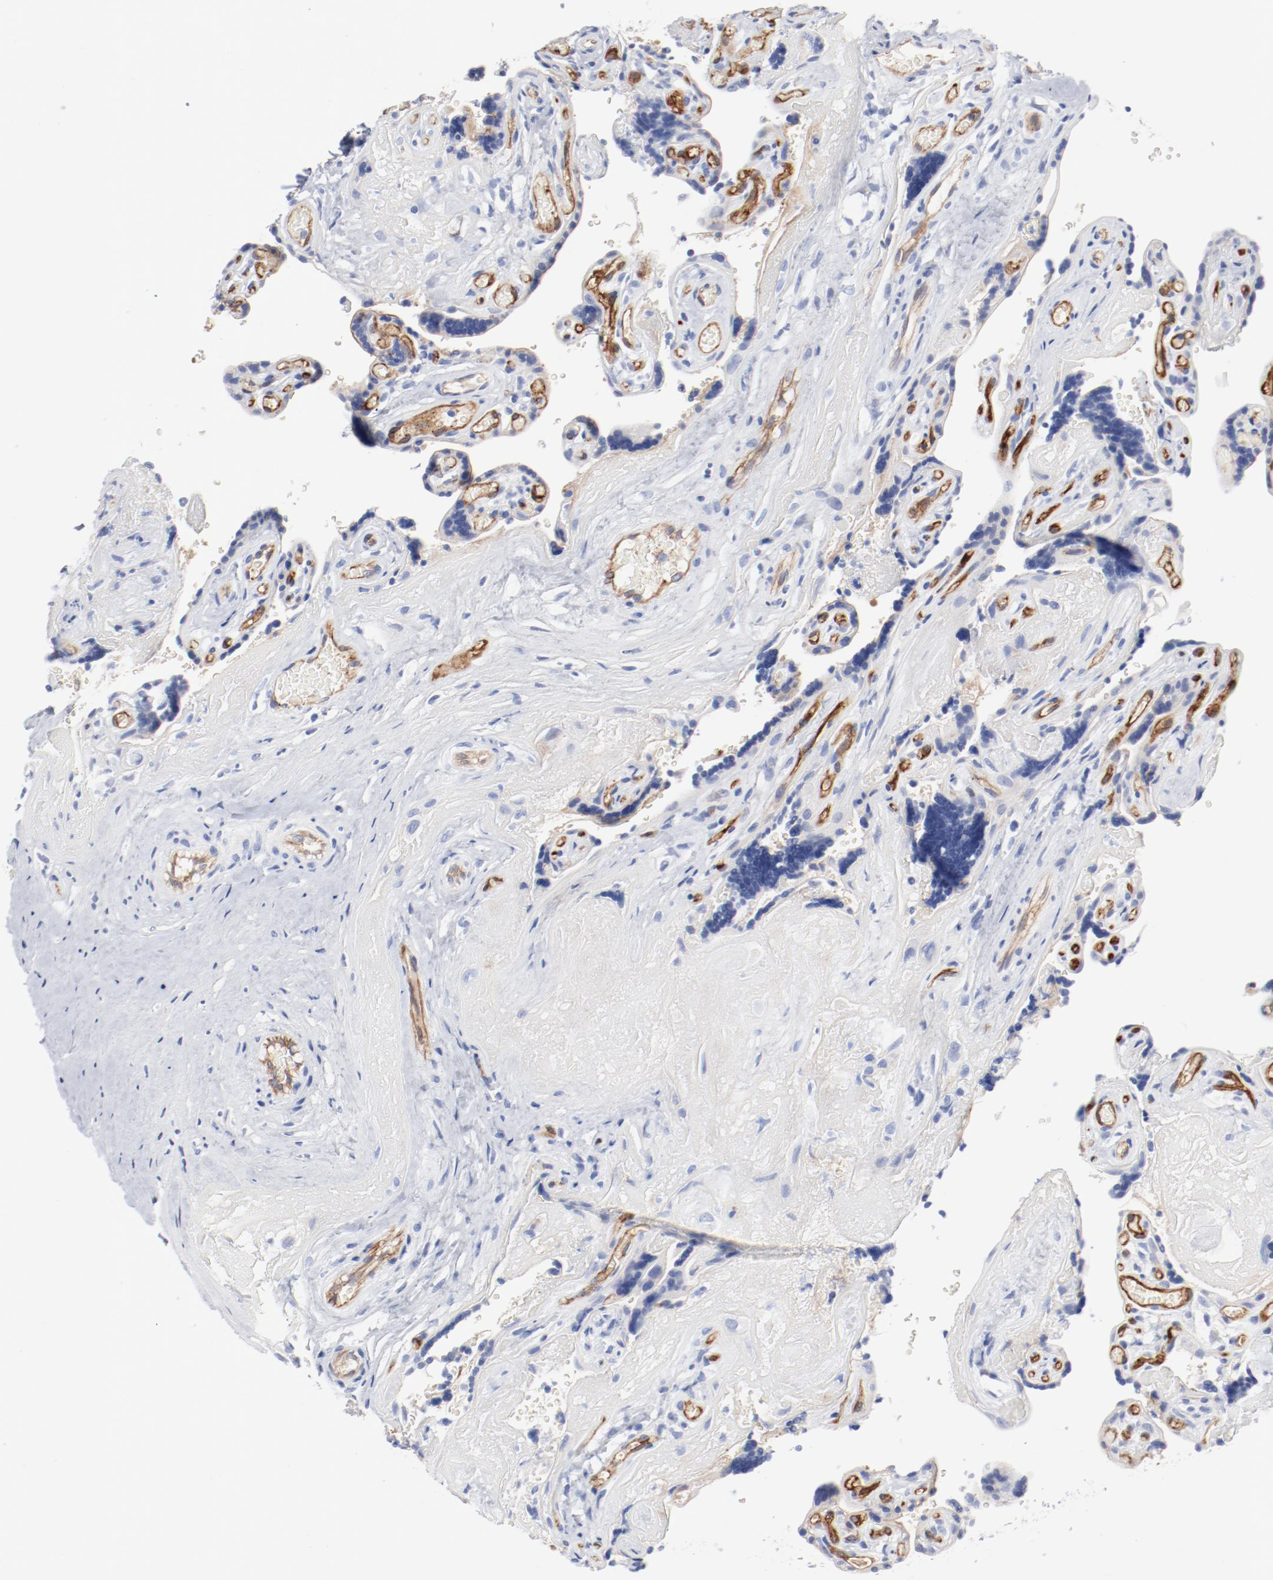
{"staining": {"intensity": "moderate", "quantity": "25%-75%", "location": "cytoplasmic/membranous"}, "tissue": "placenta", "cell_type": "Decidual cells", "image_type": "normal", "snomed": [{"axis": "morphology", "description": "Normal tissue, NOS"}, {"axis": "topography", "description": "Placenta"}], "caption": "Placenta stained with a protein marker demonstrates moderate staining in decidual cells.", "gene": "SHANK3", "patient": {"sex": "female", "age": 30}}